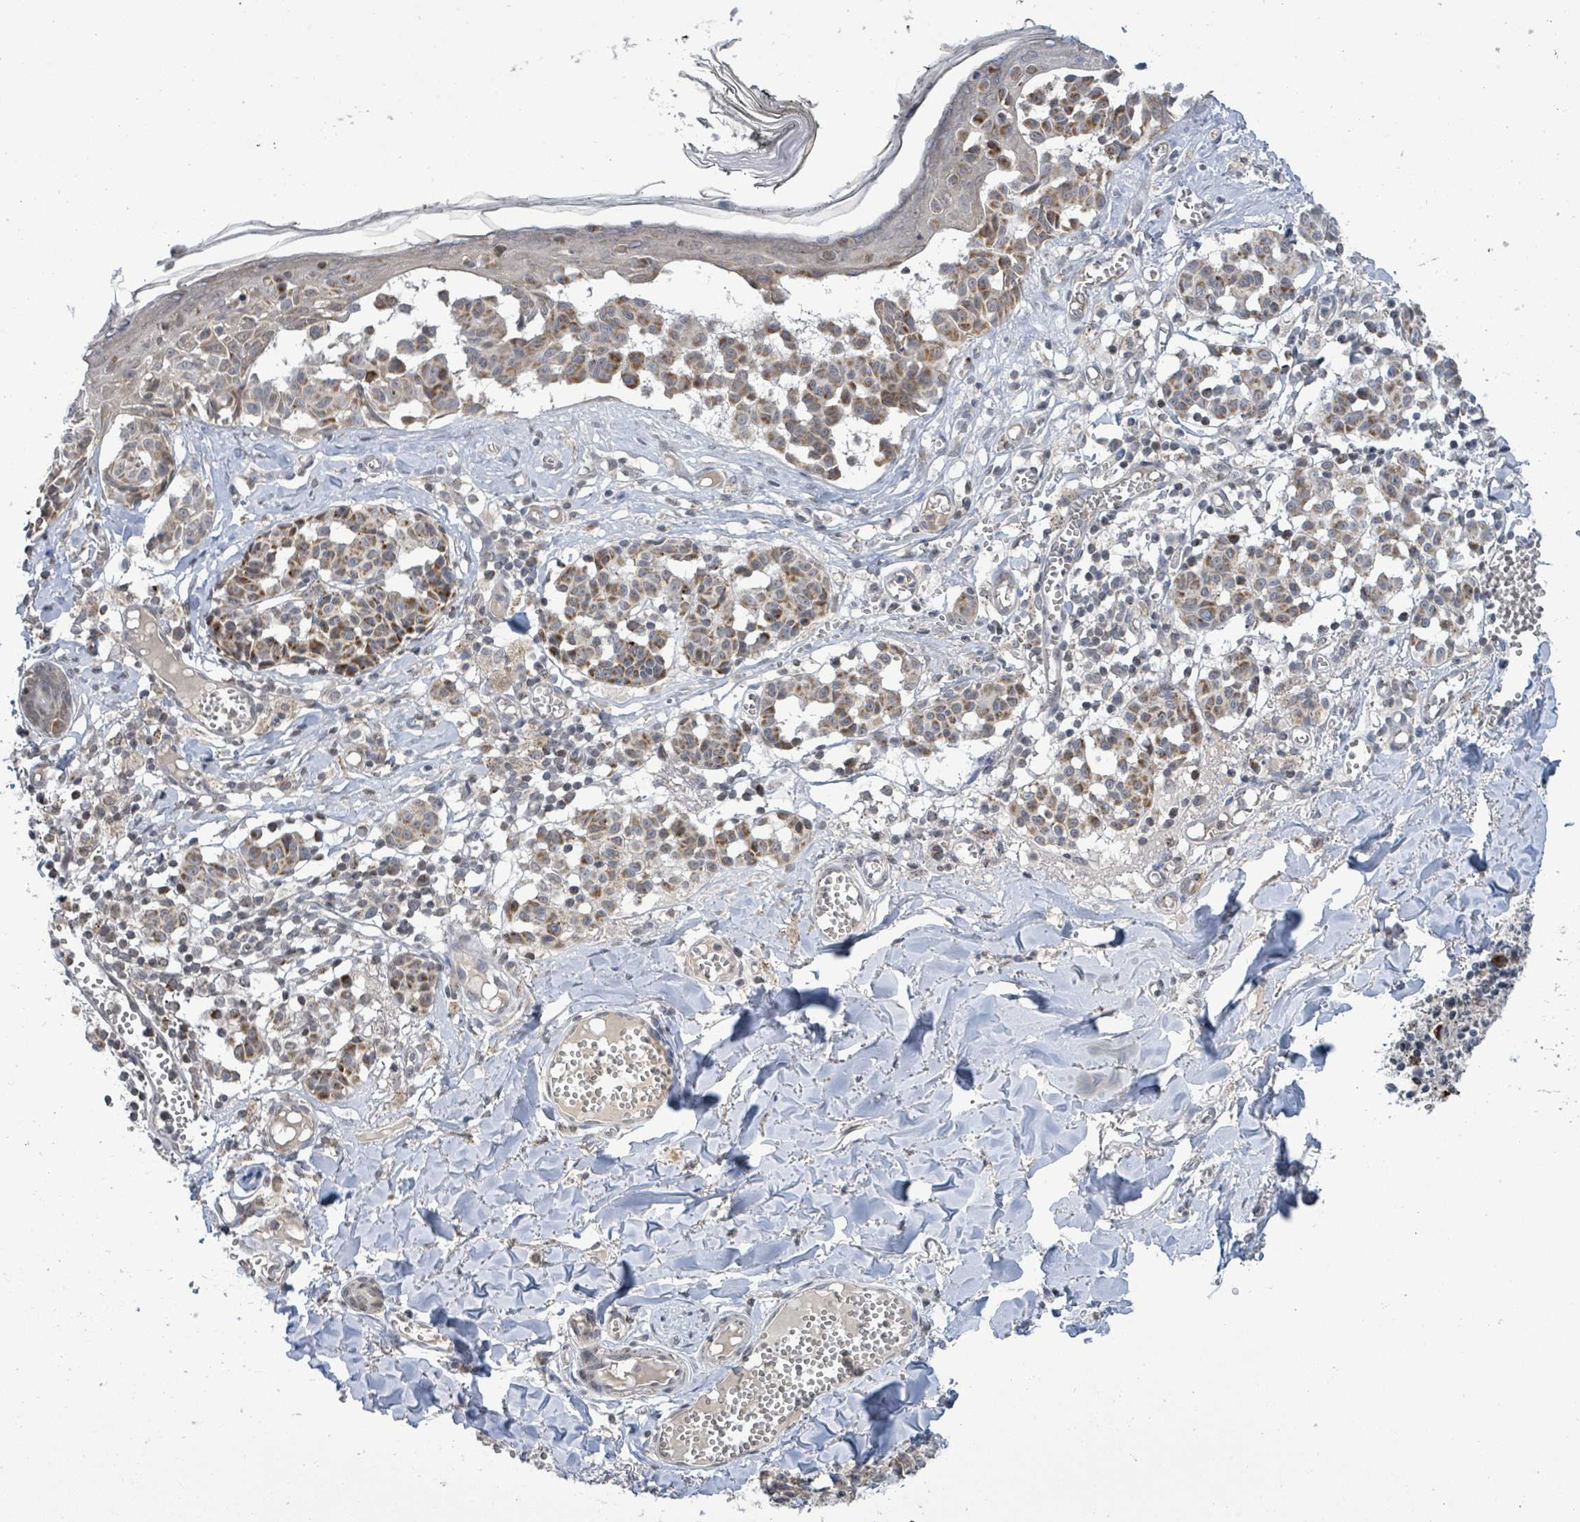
{"staining": {"intensity": "moderate", "quantity": ">75%", "location": "cytoplasmic/membranous"}, "tissue": "melanoma", "cell_type": "Tumor cells", "image_type": "cancer", "snomed": [{"axis": "morphology", "description": "Malignant melanoma, NOS"}, {"axis": "topography", "description": "Skin"}], "caption": "Brown immunohistochemical staining in human malignant melanoma exhibits moderate cytoplasmic/membranous staining in approximately >75% of tumor cells. The staining was performed using DAB, with brown indicating positive protein expression. Nuclei are stained blue with hematoxylin.", "gene": "COQ10B", "patient": {"sex": "female", "age": 43}}